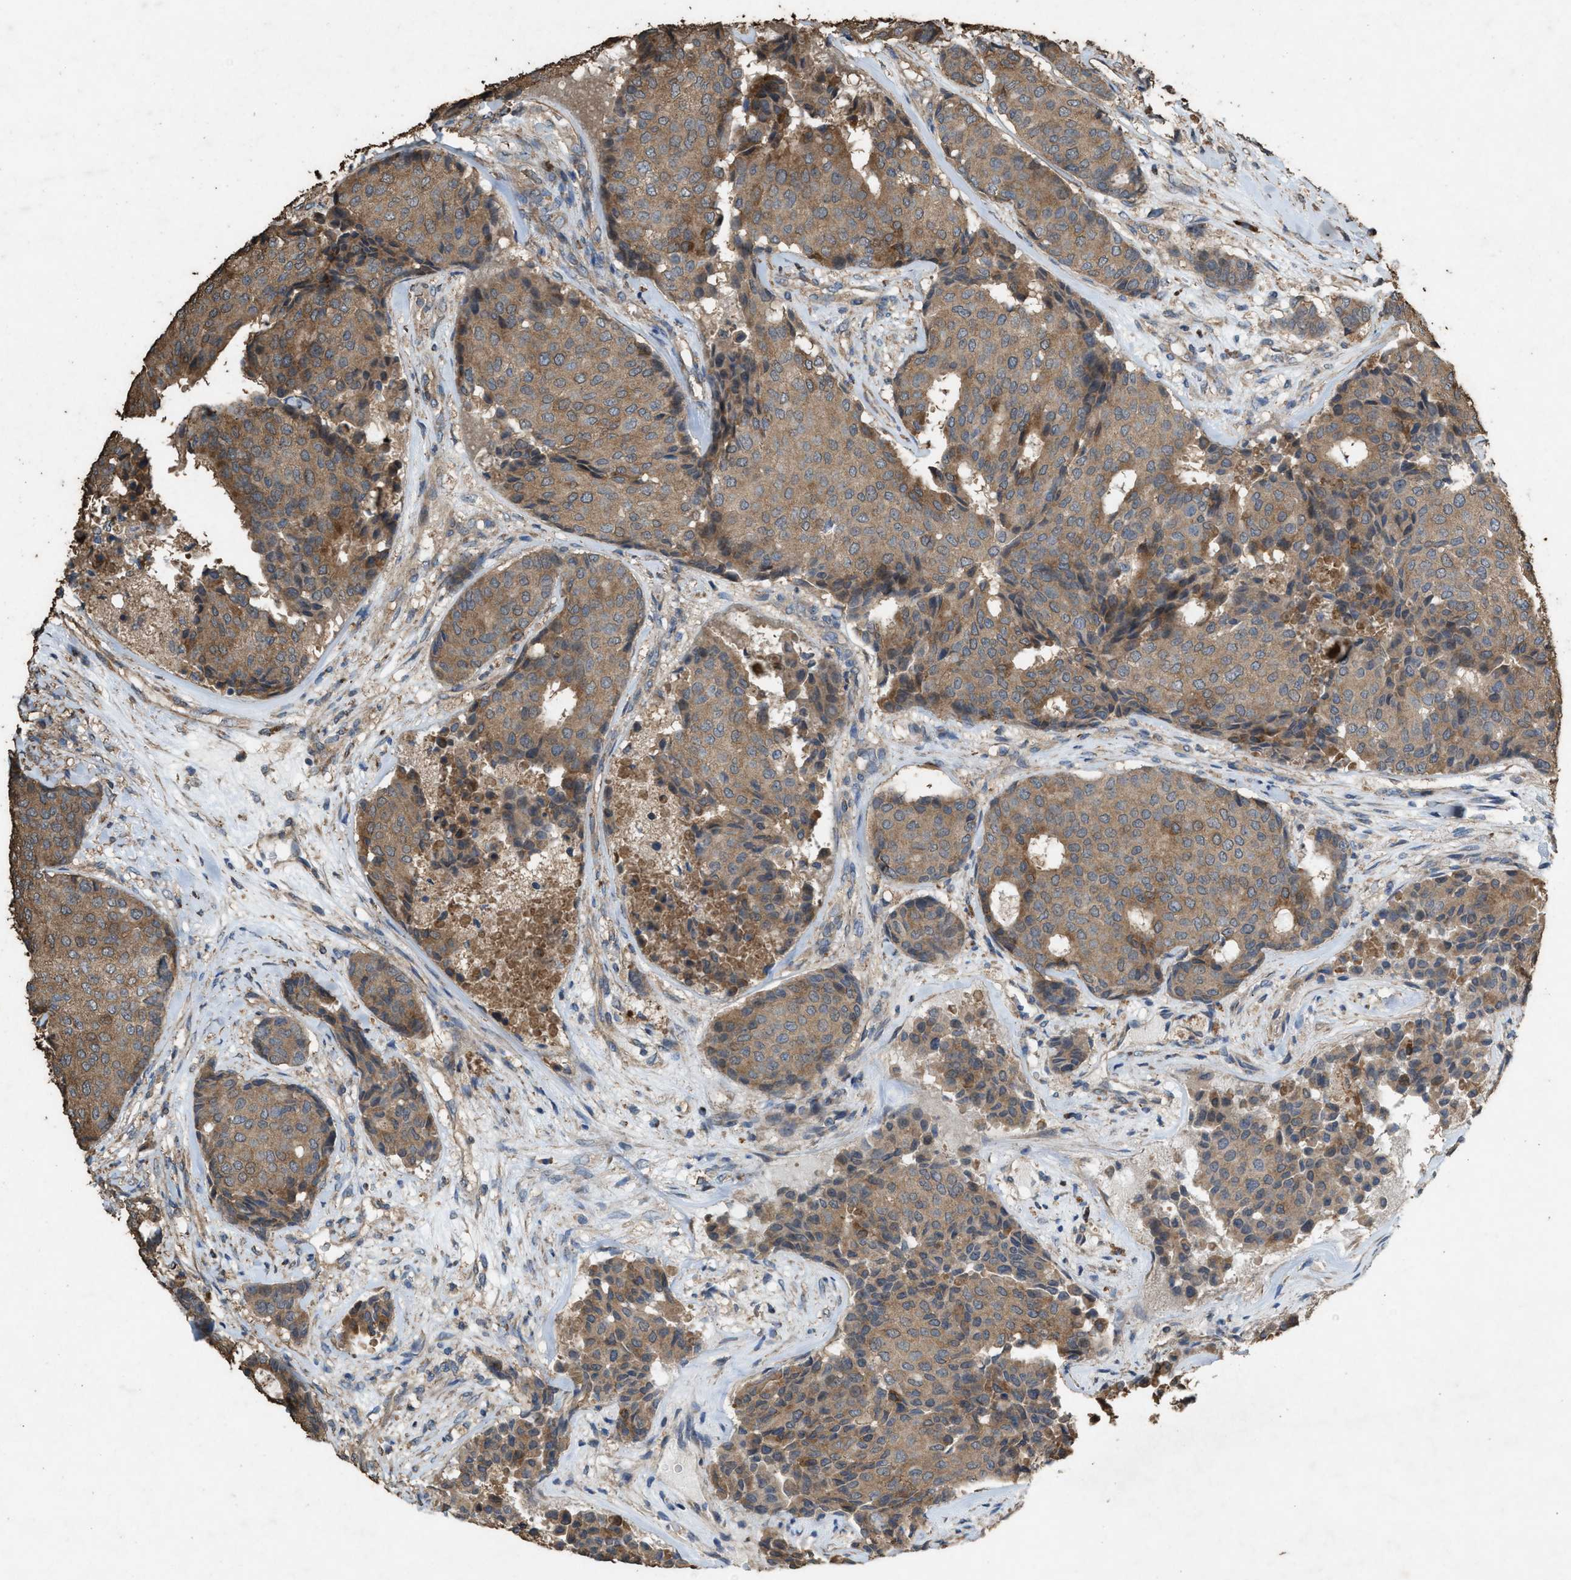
{"staining": {"intensity": "moderate", "quantity": ">75%", "location": "cytoplasmic/membranous"}, "tissue": "breast cancer", "cell_type": "Tumor cells", "image_type": "cancer", "snomed": [{"axis": "morphology", "description": "Duct carcinoma"}, {"axis": "topography", "description": "Breast"}], "caption": "Immunohistochemical staining of breast invasive ductal carcinoma shows medium levels of moderate cytoplasmic/membranous positivity in about >75% of tumor cells.", "gene": "DCAF7", "patient": {"sex": "female", "age": 75}}